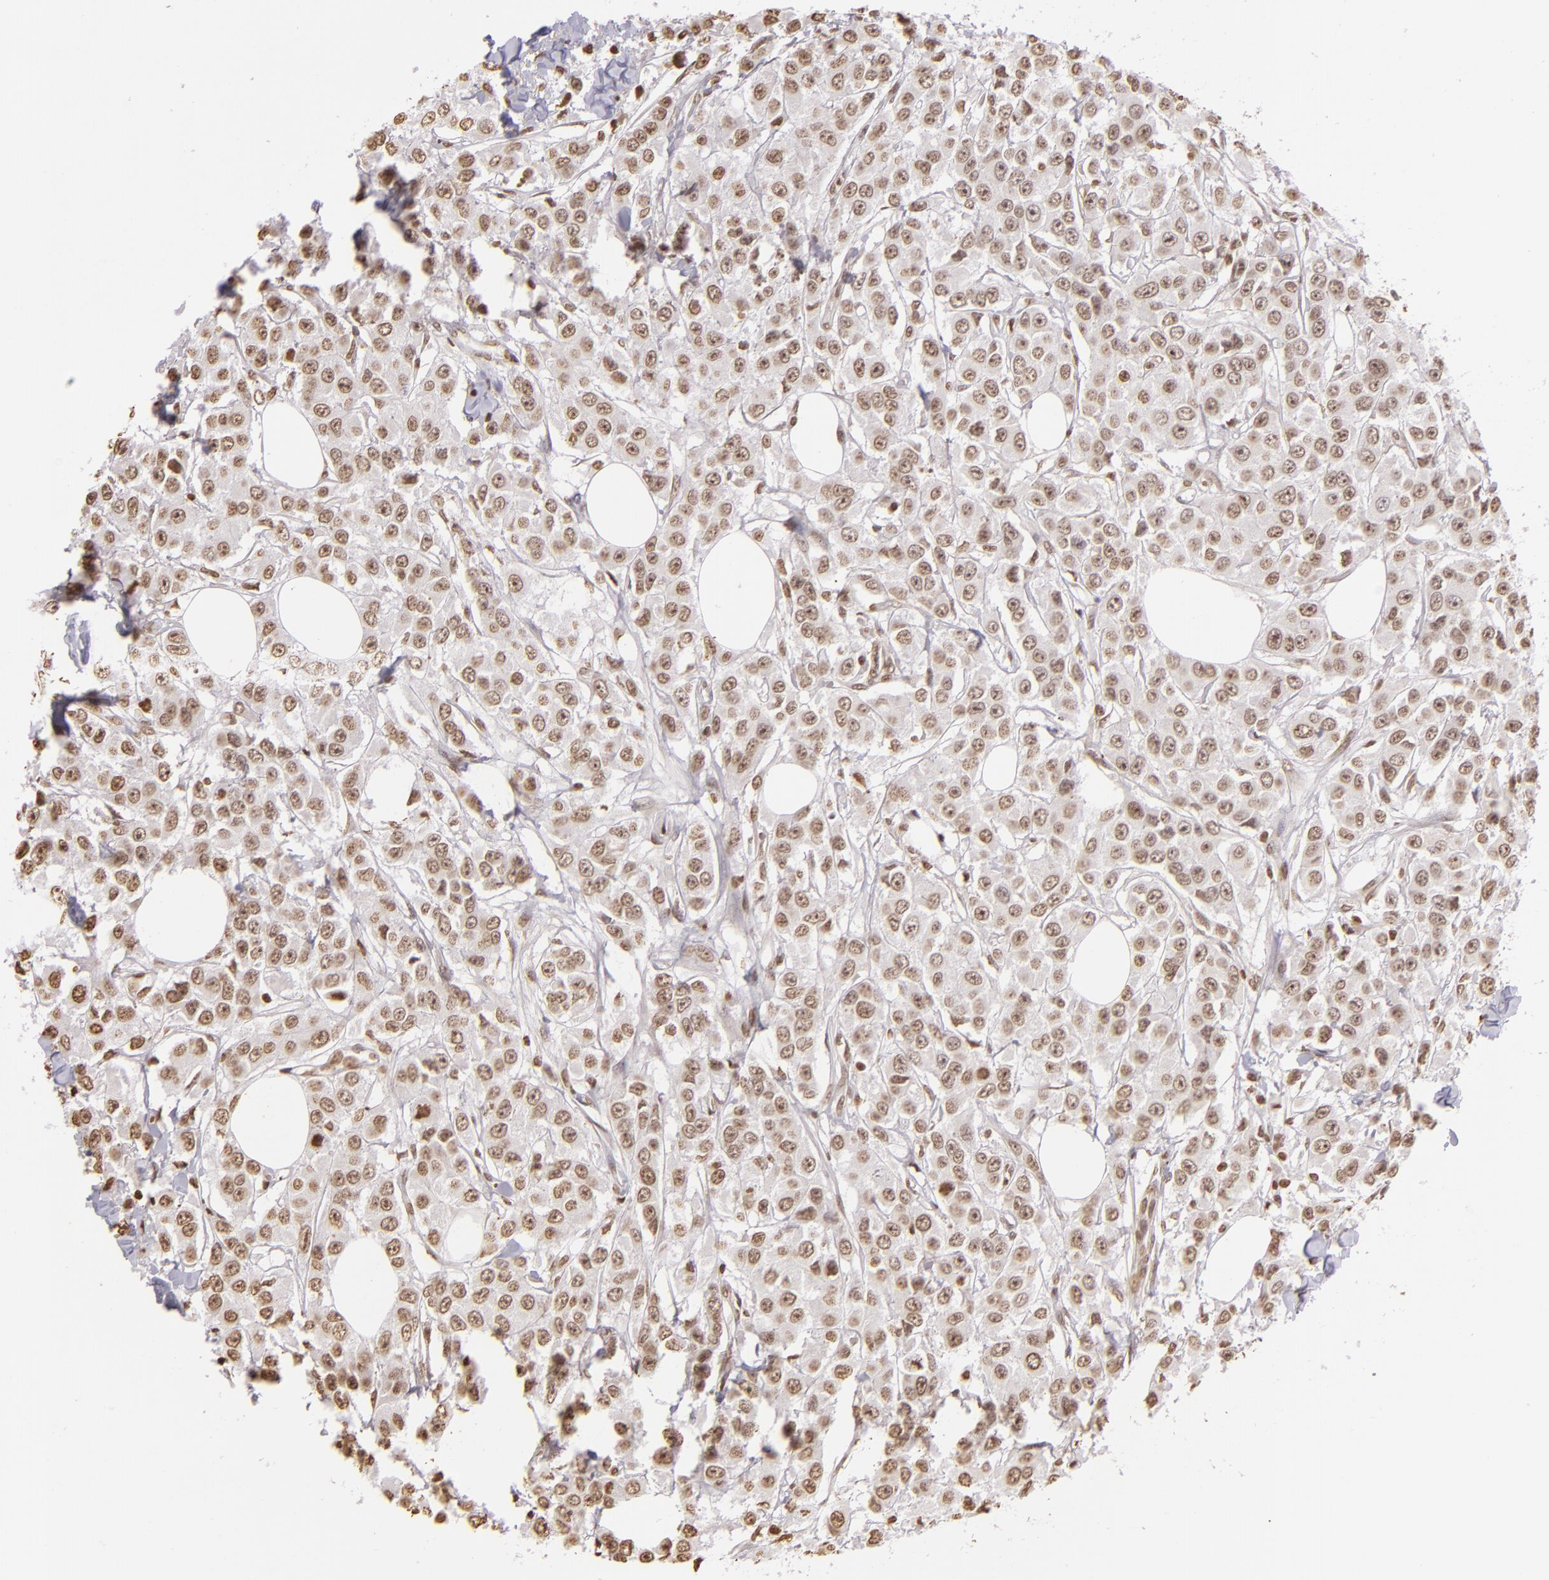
{"staining": {"intensity": "moderate", "quantity": ">75%", "location": "nuclear"}, "tissue": "breast cancer", "cell_type": "Tumor cells", "image_type": "cancer", "snomed": [{"axis": "morphology", "description": "Duct carcinoma"}, {"axis": "topography", "description": "Breast"}], "caption": "Immunohistochemical staining of human breast cancer demonstrates medium levels of moderate nuclear staining in approximately >75% of tumor cells.", "gene": "THRB", "patient": {"sex": "female", "age": 58}}